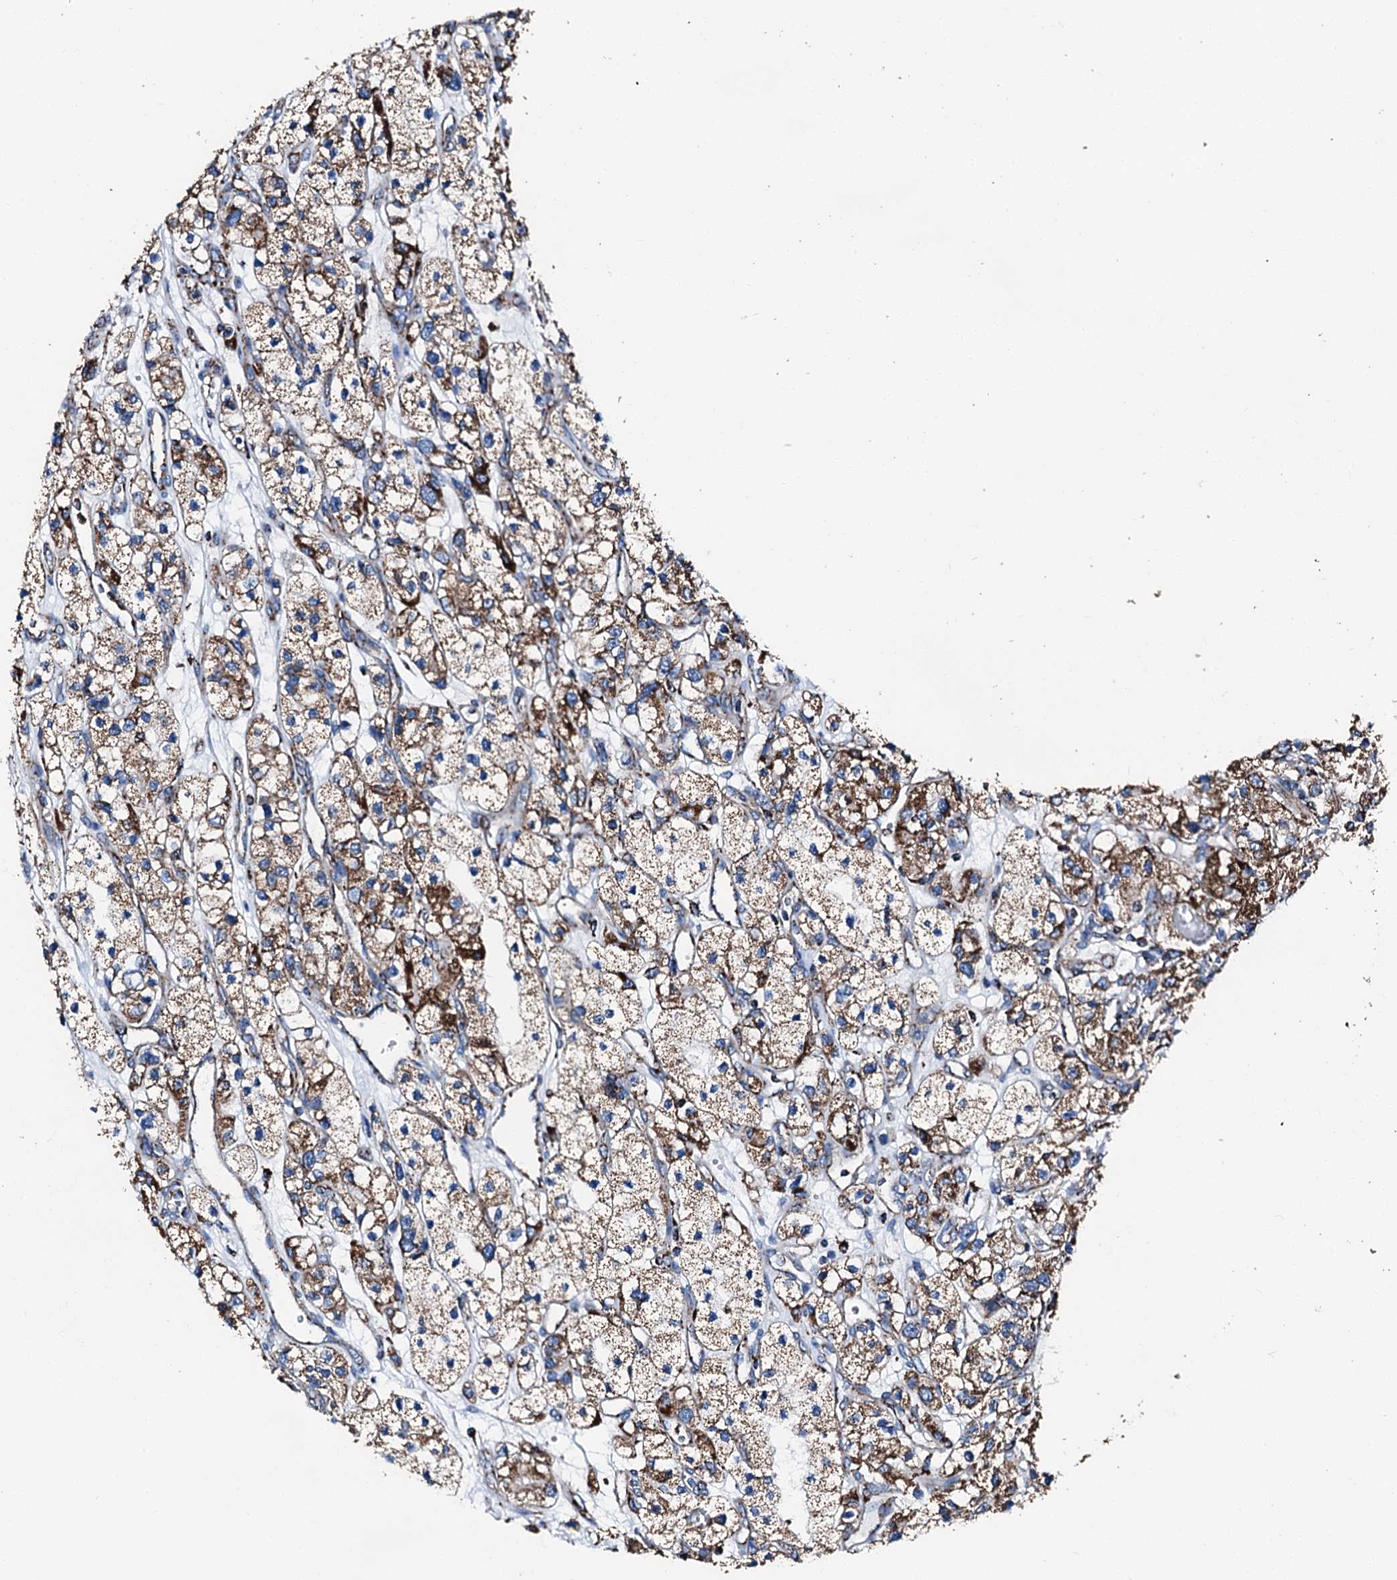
{"staining": {"intensity": "strong", "quantity": ">75%", "location": "cytoplasmic/membranous"}, "tissue": "renal cancer", "cell_type": "Tumor cells", "image_type": "cancer", "snomed": [{"axis": "morphology", "description": "Adenocarcinoma, NOS"}, {"axis": "topography", "description": "Kidney"}], "caption": "DAB (3,3'-diaminobenzidine) immunohistochemical staining of renal adenocarcinoma reveals strong cytoplasmic/membranous protein positivity in about >75% of tumor cells.", "gene": "HADH", "patient": {"sex": "female", "age": 57}}